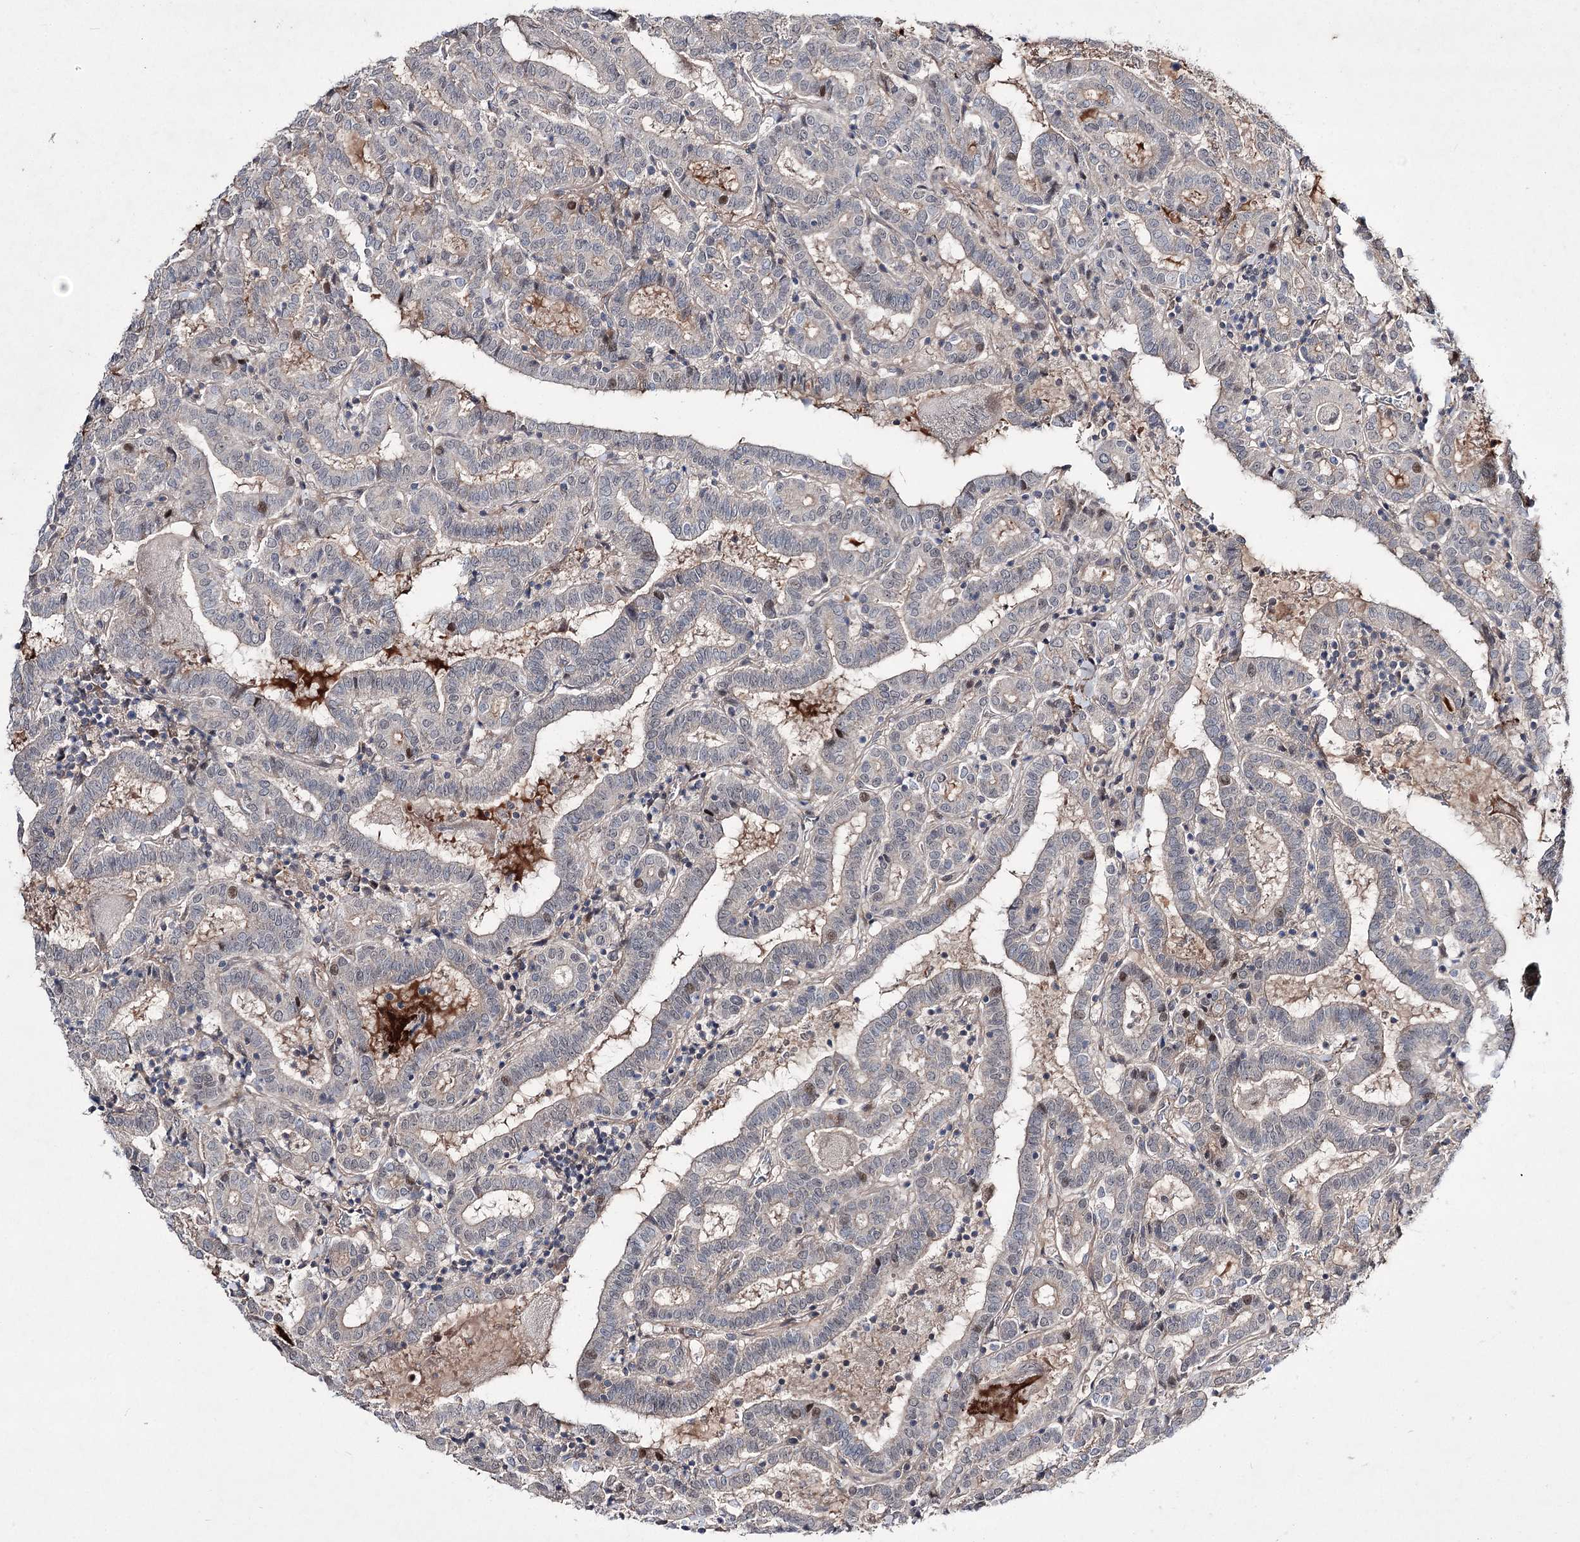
{"staining": {"intensity": "weak", "quantity": "<25%", "location": "nuclear"}, "tissue": "thyroid cancer", "cell_type": "Tumor cells", "image_type": "cancer", "snomed": [{"axis": "morphology", "description": "Papillary adenocarcinoma, NOS"}, {"axis": "topography", "description": "Thyroid gland"}], "caption": "Protein analysis of thyroid papillary adenocarcinoma demonstrates no significant staining in tumor cells.", "gene": "HOXC11", "patient": {"sex": "female", "age": 72}}